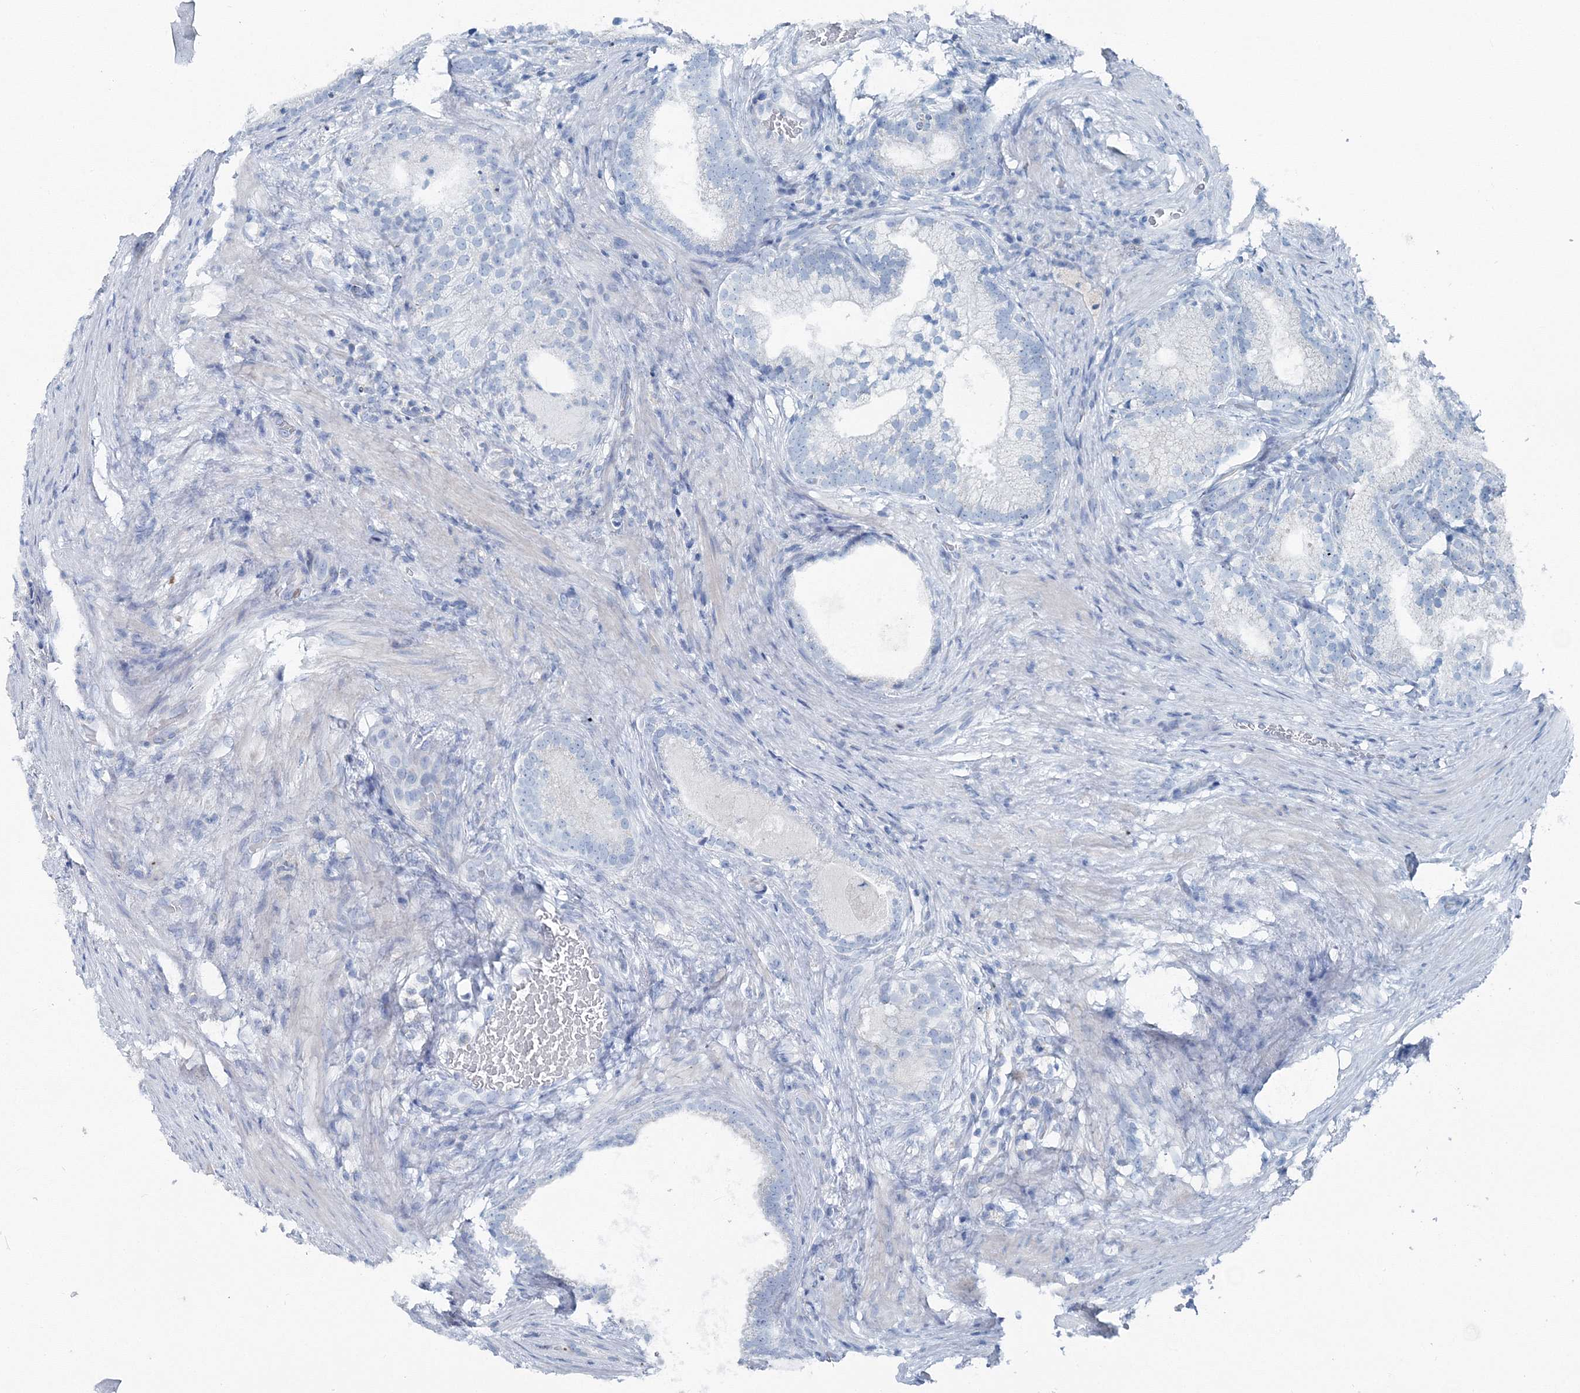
{"staining": {"intensity": "negative", "quantity": "none", "location": "none"}, "tissue": "prostate cancer", "cell_type": "Tumor cells", "image_type": "cancer", "snomed": [{"axis": "morphology", "description": "Adenocarcinoma, Low grade"}, {"axis": "topography", "description": "Prostate"}], "caption": "High power microscopy image of an immunohistochemistry (IHC) photomicrograph of prostate cancer (low-grade adenocarcinoma), revealing no significant positivity in tumor cells.", "gene": "GABARAPL2", "patient": {"sex": "male", "age": 71}}